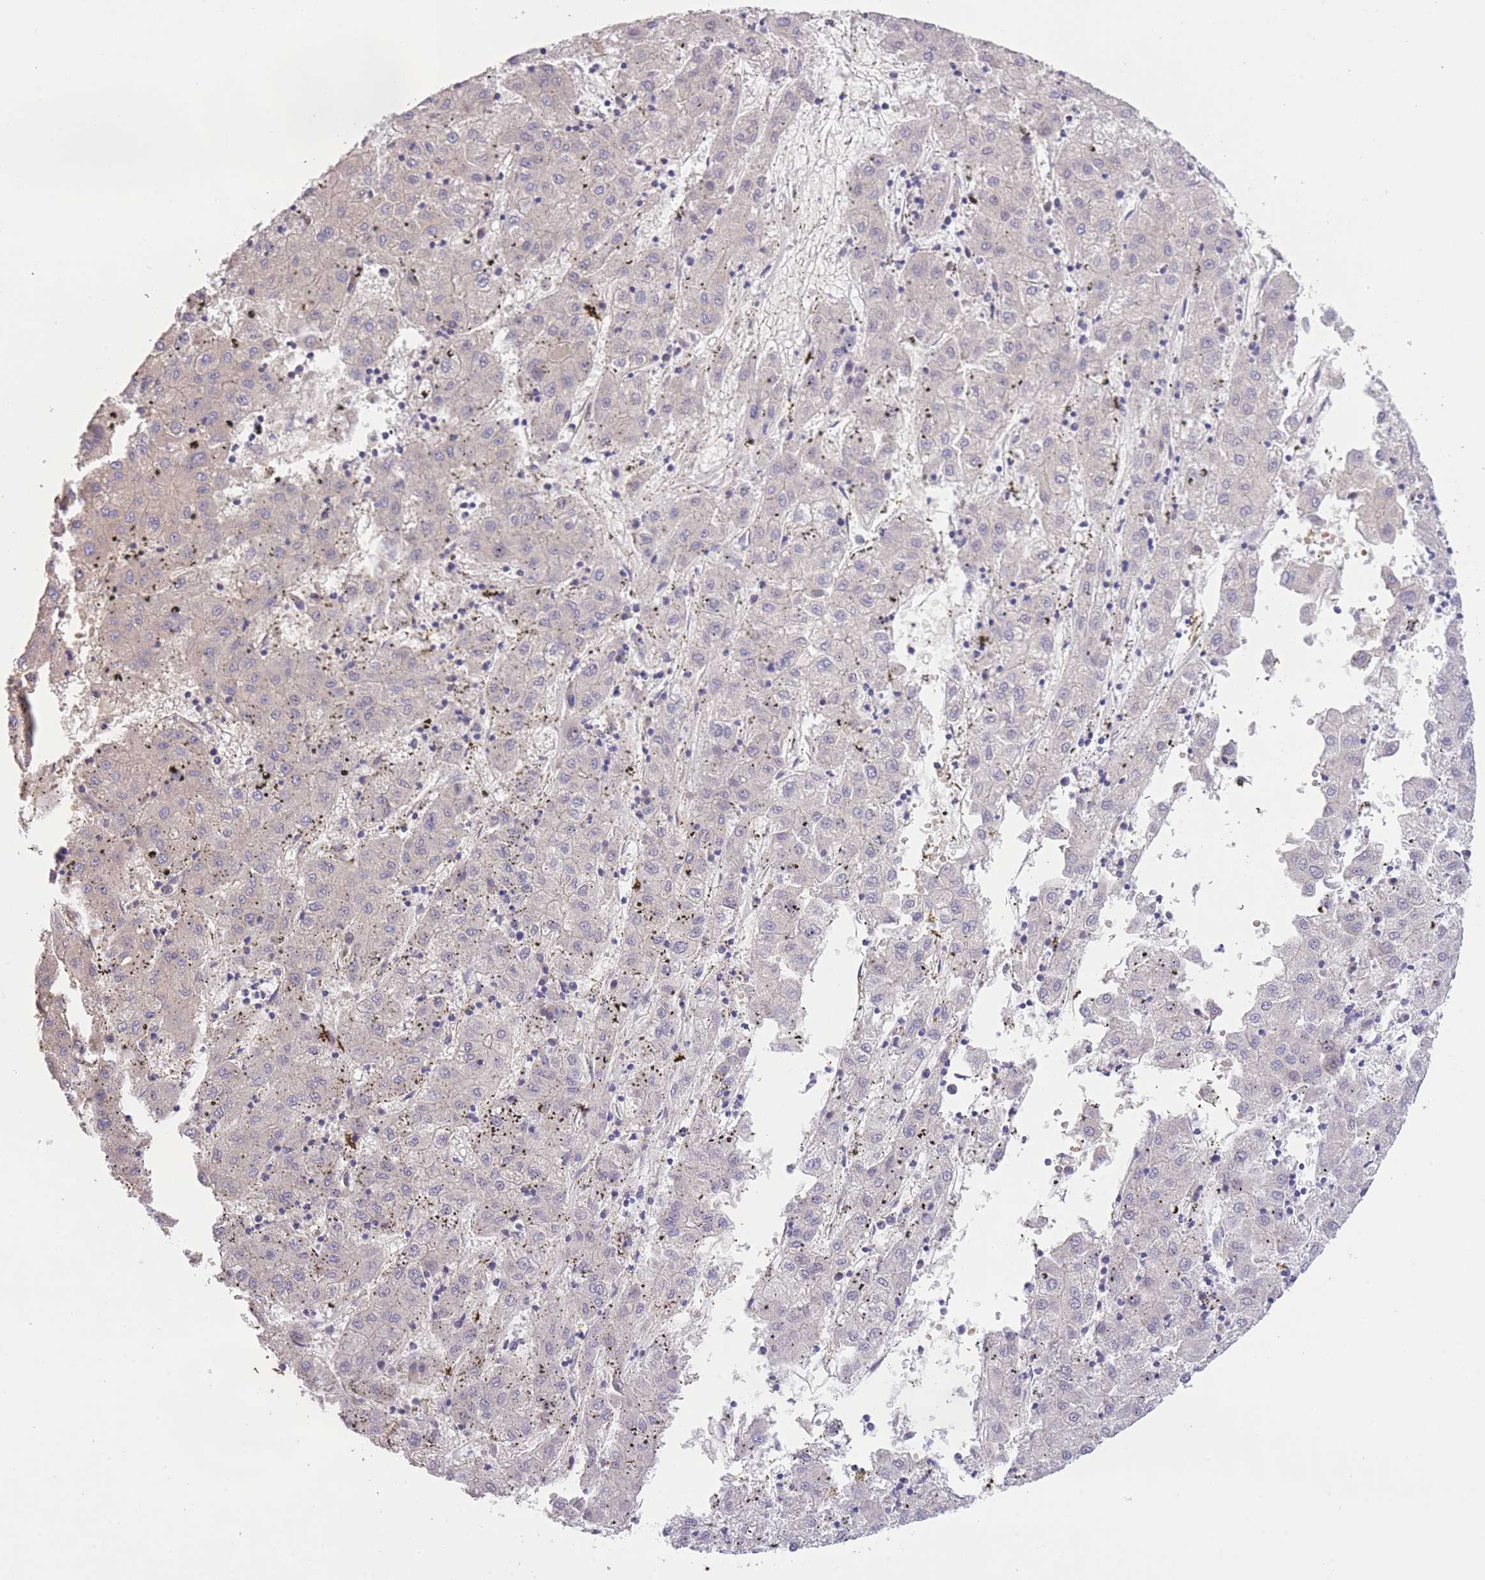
{"staining": {"intensity": "negative", "quantity": "none", "location": "none"}, "tissue": "liver cancer", "cell_type": "Tumor cells", "image_type": "cancer", "snomed": [{"axis": "morphology", "description": "Carcinoma, Hepatocellular, NOS"}, {"axis": "topography", "description": "Liver"}], "caption": "This is an IHC micrograph of human hepatocellular carcinoma (liver). There is no positivity in tumor cells.", "gene": "WWOX", "patient": {"sex": "male", "age": 72}}